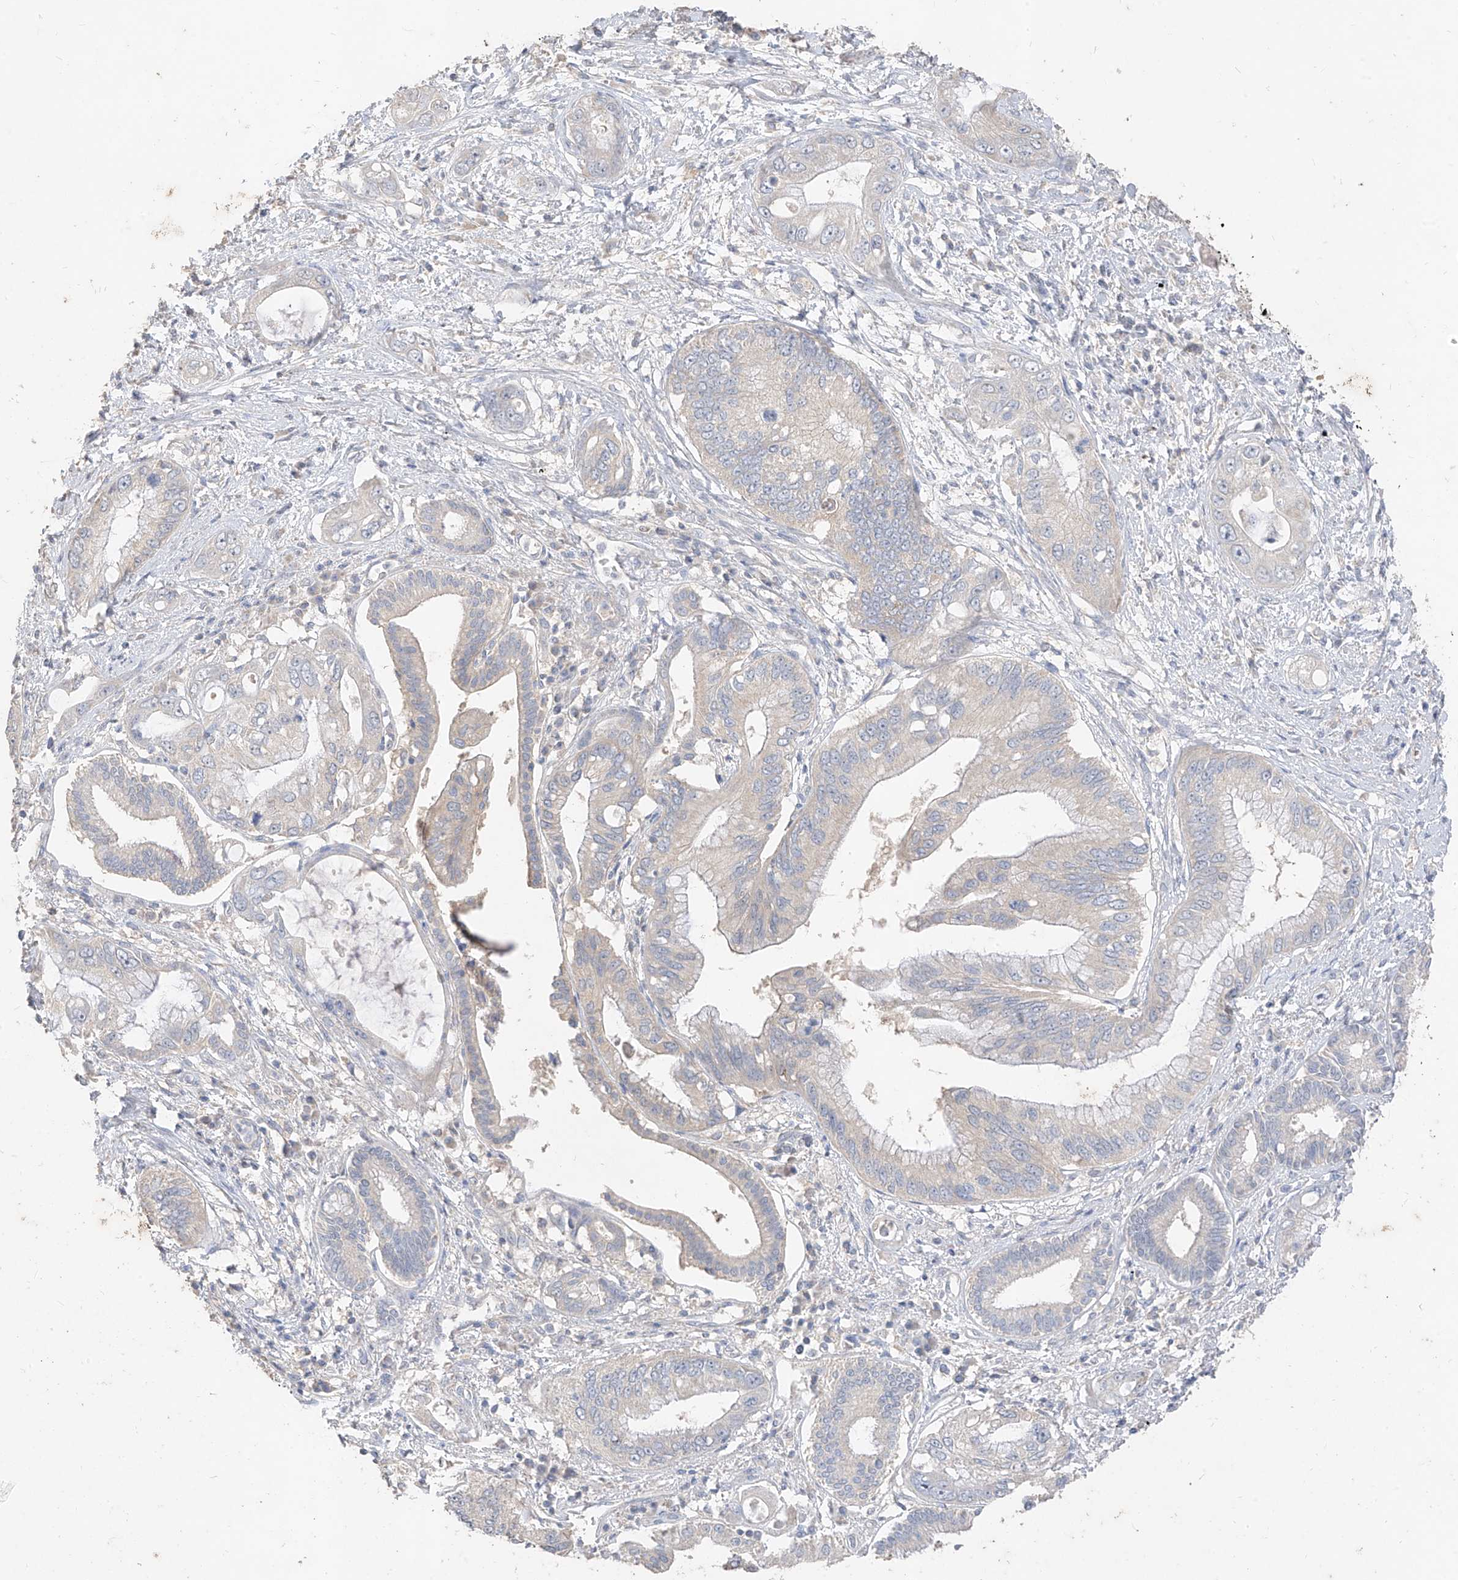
{"staining": {"intensity": "negative", "quantity": "none", "location": "none"}, "tissue": "pancreatic cancer", "cell_type": "Tumor cells", "image_type": "cancer", "snomed": [{"axis": "morphology", "description": "Inflammation, NOS"}, {"axis": "morphology", "description": "Adenocarcinoma, NOS"}, {"axis": "topography", "description": "Pancreas"}], "caption": "Pancreatic adenocarcinoma stained for a protein using IHC shows no expression tumor cells.", "gene": "ZZEF1", "patient": {"sex": "female", "age": 56}}